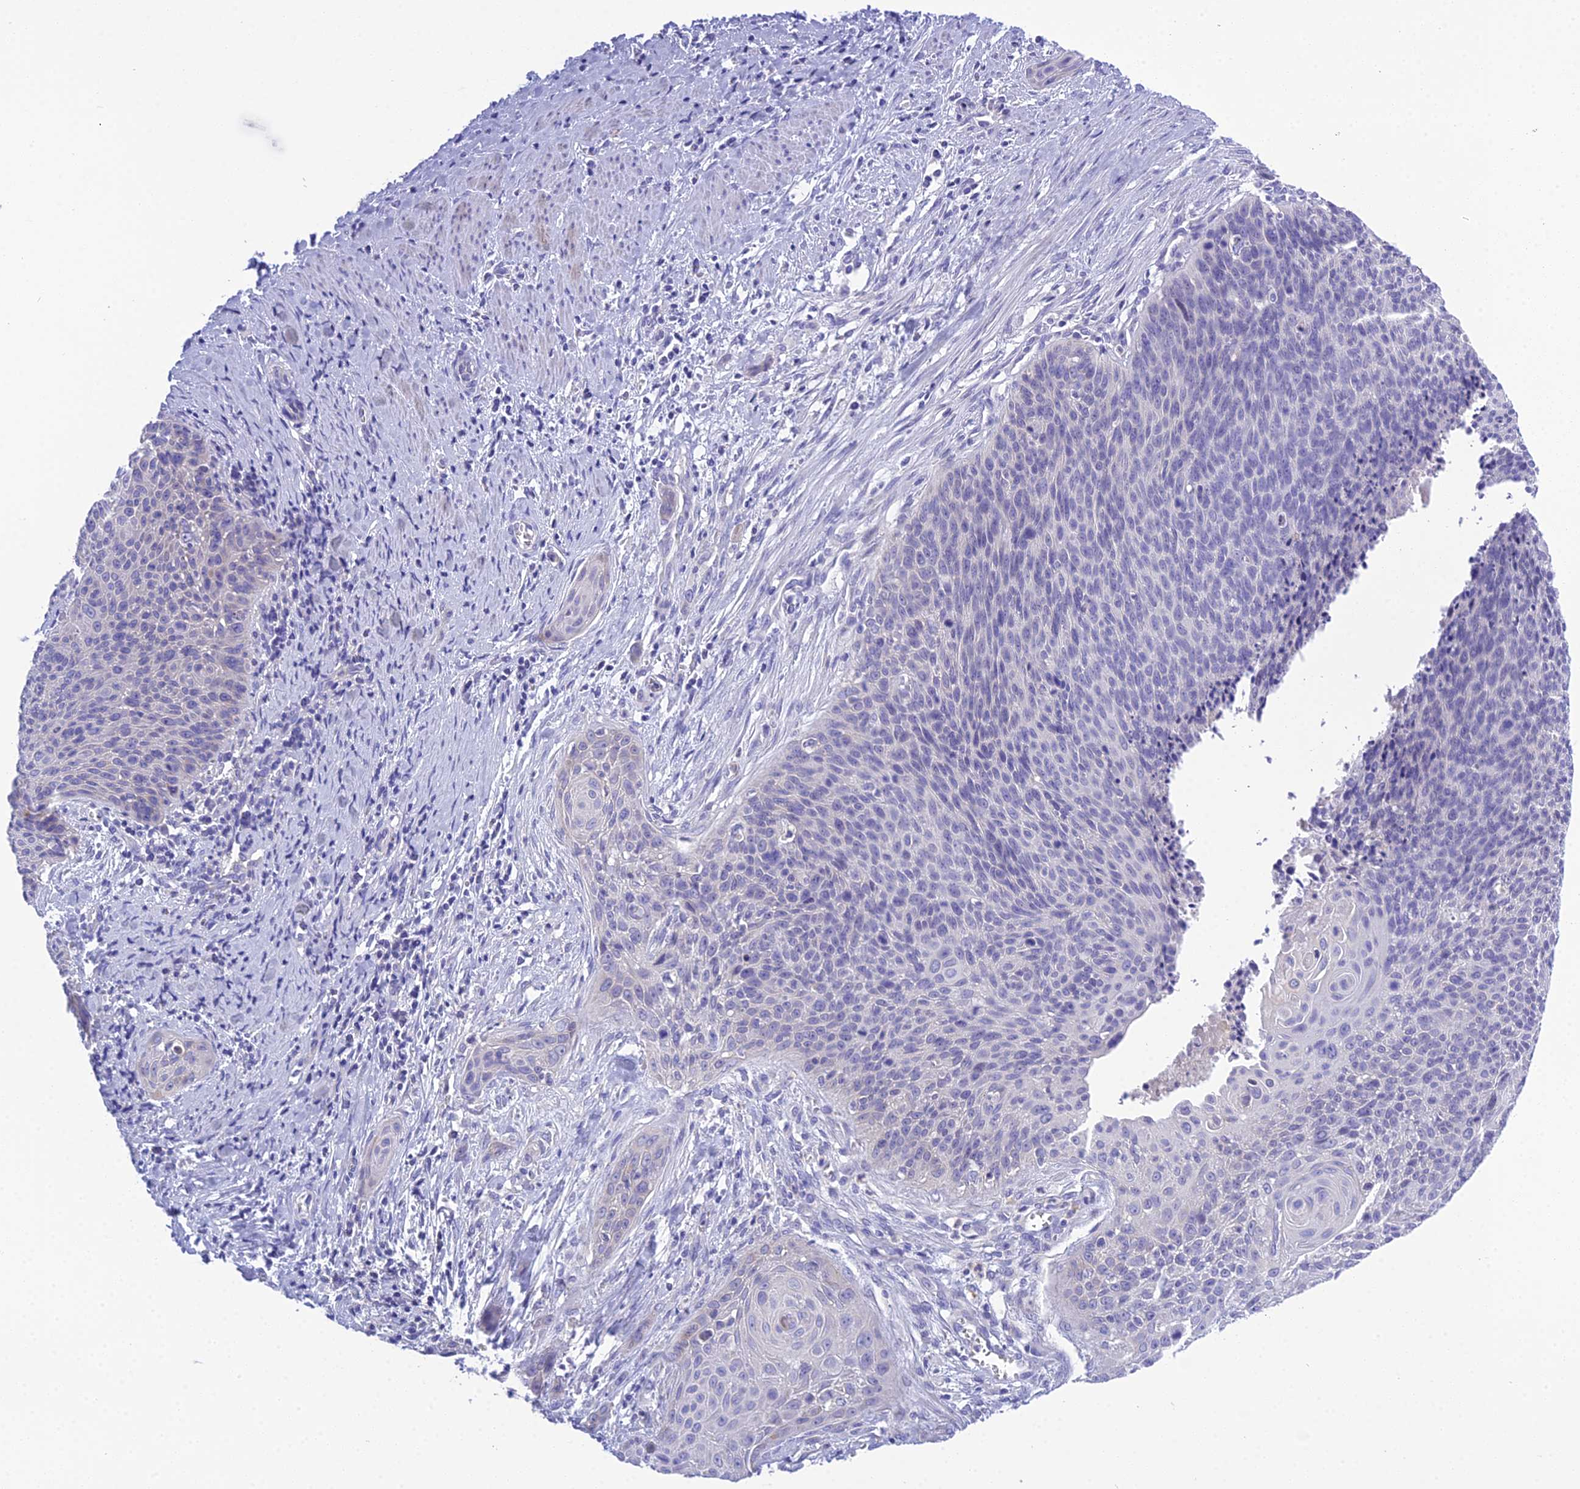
{"staining": {"intensity": "negative", "quantity": "none", "location": "none"}, "tissue": "cervical cancer", "cell_type": "Tumor cells", "image_type": "cancer", "snomed": [{"axis": "morphology", "description": "Squamous cell carcinoma, NOS"}, {"axis": "topography", "description": "Cervix"}], "caption": "This image is of squamous cell carcinoma (cervical) stained with immunohistochemistry to label a protein in brown with the nuclei are counter-stained blue. There is no expression in tumor cells.", "gene": "KIAA0408", "patient": {"sex": "female", "age": 55}}